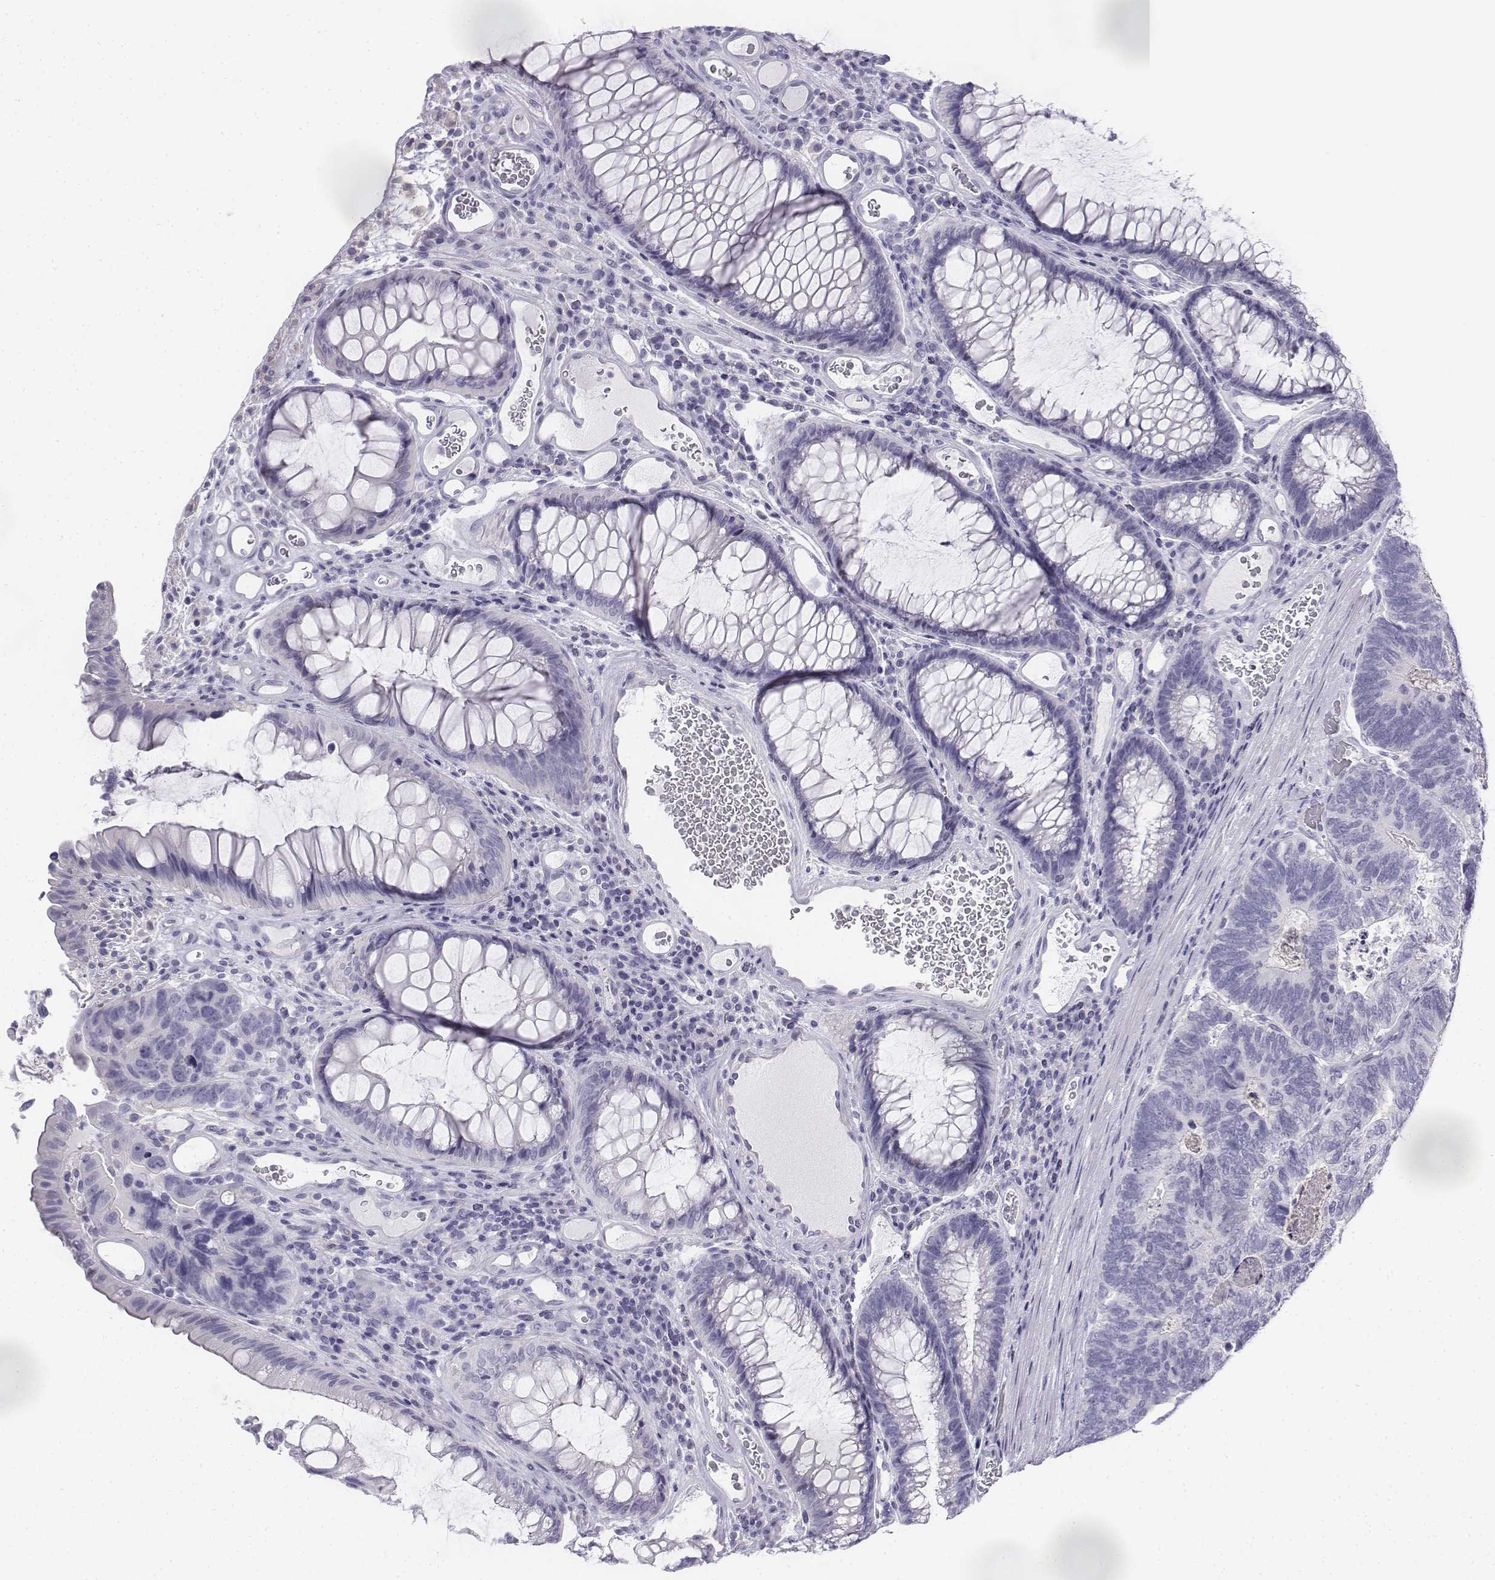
{"staining": {"intensity": "negative", "quantity": "none", "location": "none"}, "tissue": "colorectal cancer", "cell_type": "Tumor cells", "image_type": "cancer", "snomed": [{"axis": "morphology", "description": "Adenocarcinoma, NOS"}, {"axis": "topography", "description": "Colon"}], "caption": "Histopathology image shows no protein expression in tumor cells of colorectal adenocarcinoma tissue.", "gene": "TH", "patient": {"sex": "female", "age": 67}}